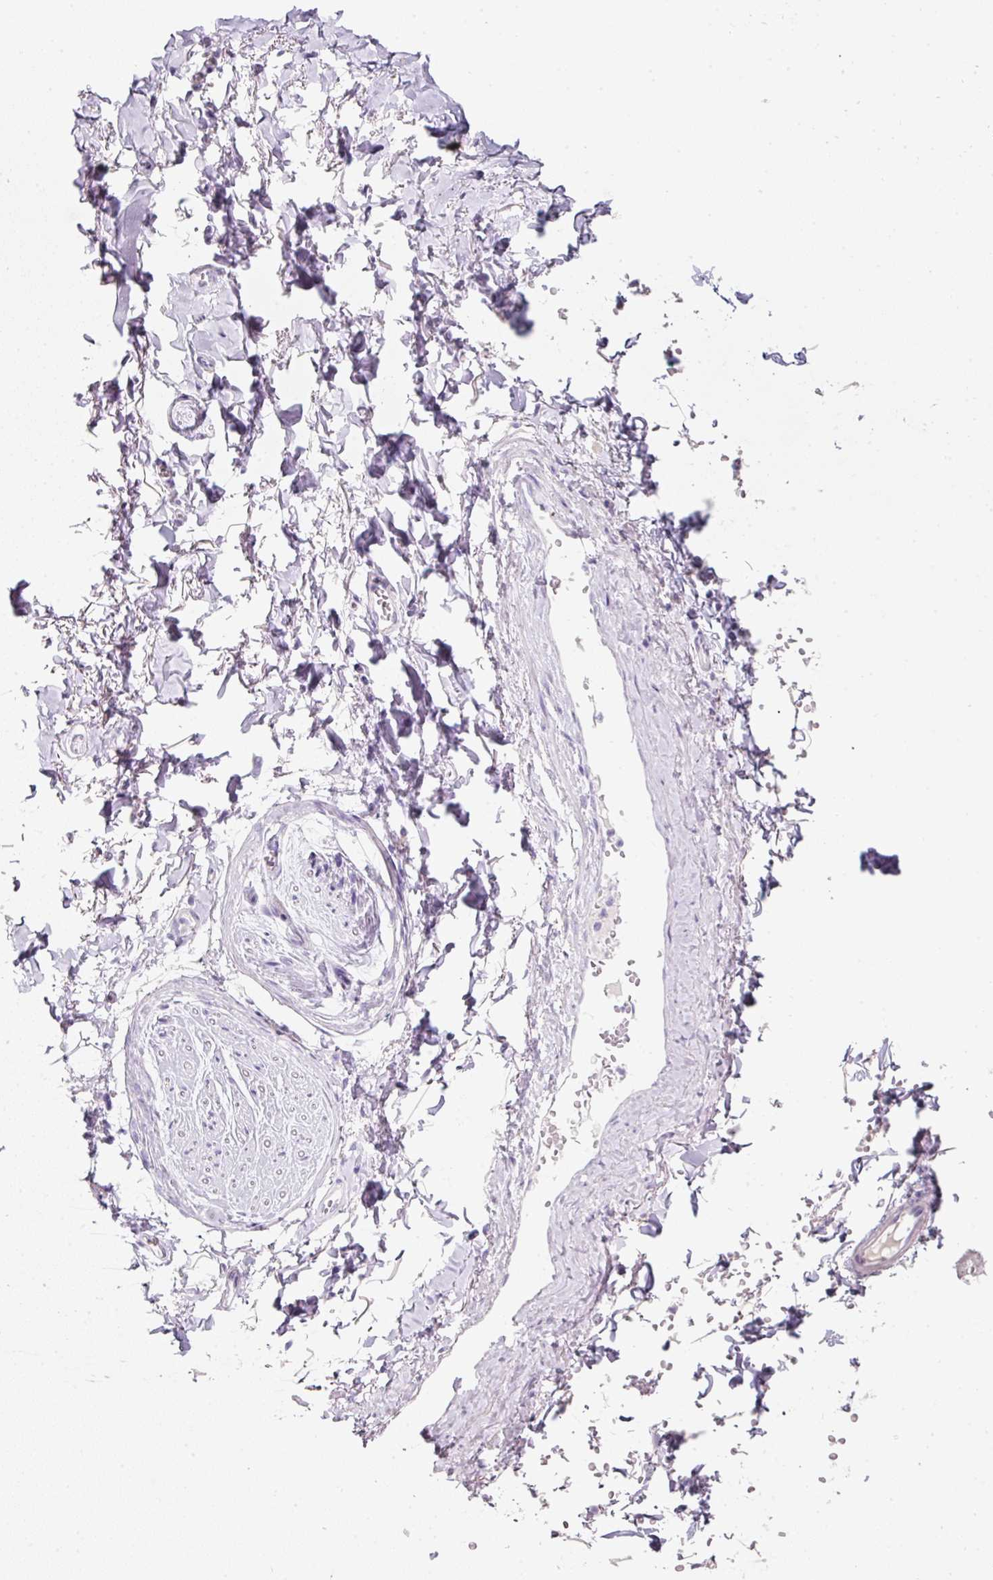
{"staining": {"intensity": "negative", "quantity": "none", "location": "none"}, "tissue": "adipose tissue", "cell_type": "Adipocytes", "image_type": "normal", "snomed": [{"axis": "morphology", "description": "Normal tissue, NOS"}, {"axis": "topography", "description": "Vulva"}, {"axis": "topography", "description": "Vagina"}, {"axis": "topography", "description": "Peripheral nerve tissue"}], "caption": "Human adipose tissue stained for a protein using immunohistochemistry displays no staining in adipocytes.", "gene": "SLC2A2", "patient": {"sex": "female", "age": 66}}